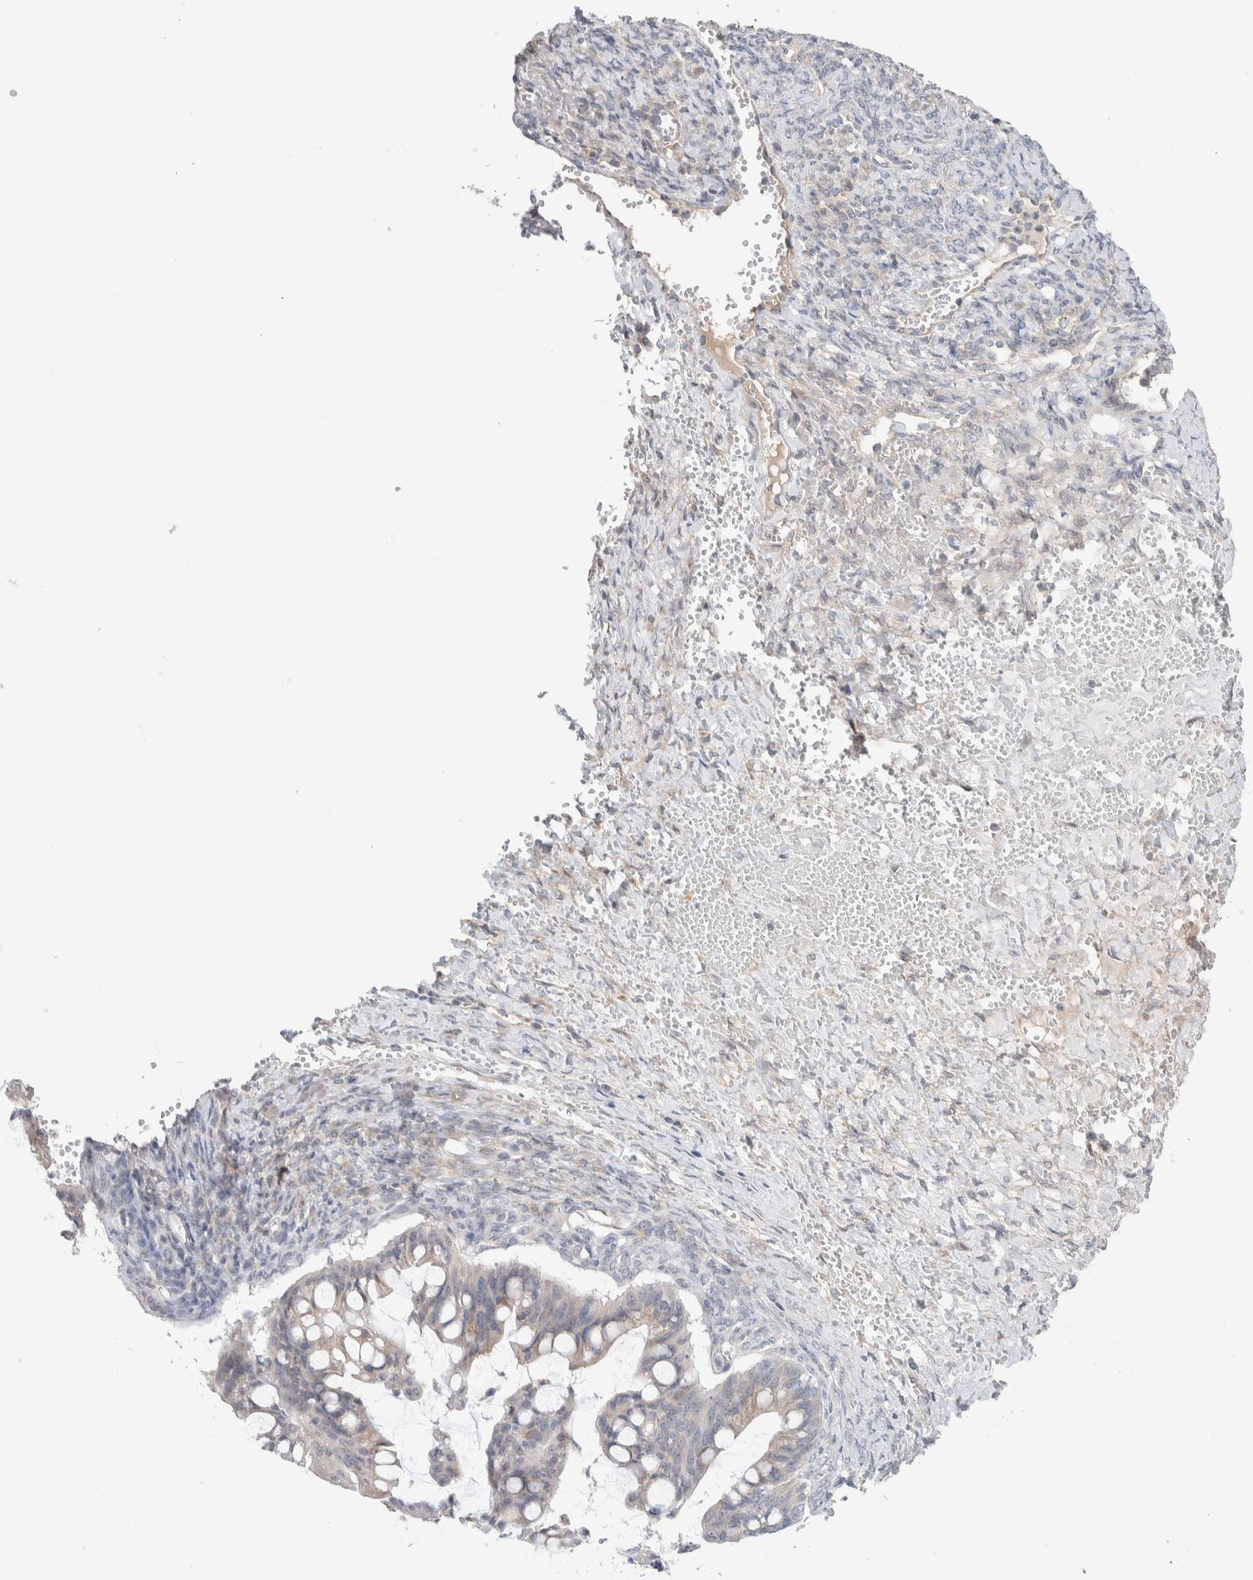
{"staining": {"intensity": "negative", "quantity": "none", "location": "none"}, "tissue": "ovarian cancer", "cell_type": "Tumor cells", "image_type": "cancer", "snomed": [{"axis": "morphology", "description": "Cystadenocarcinoma, mucinous, NOS"}, {"axis": "topography", "description": "Ovary"}], "caption": "Human ovarian cancer (mucinous cystadenocarcinoma) stained for a protein using IHC shows no expression in tumor cells.", "gene": "RUSF1", "patient": {"sex": "female", "age": 73}}